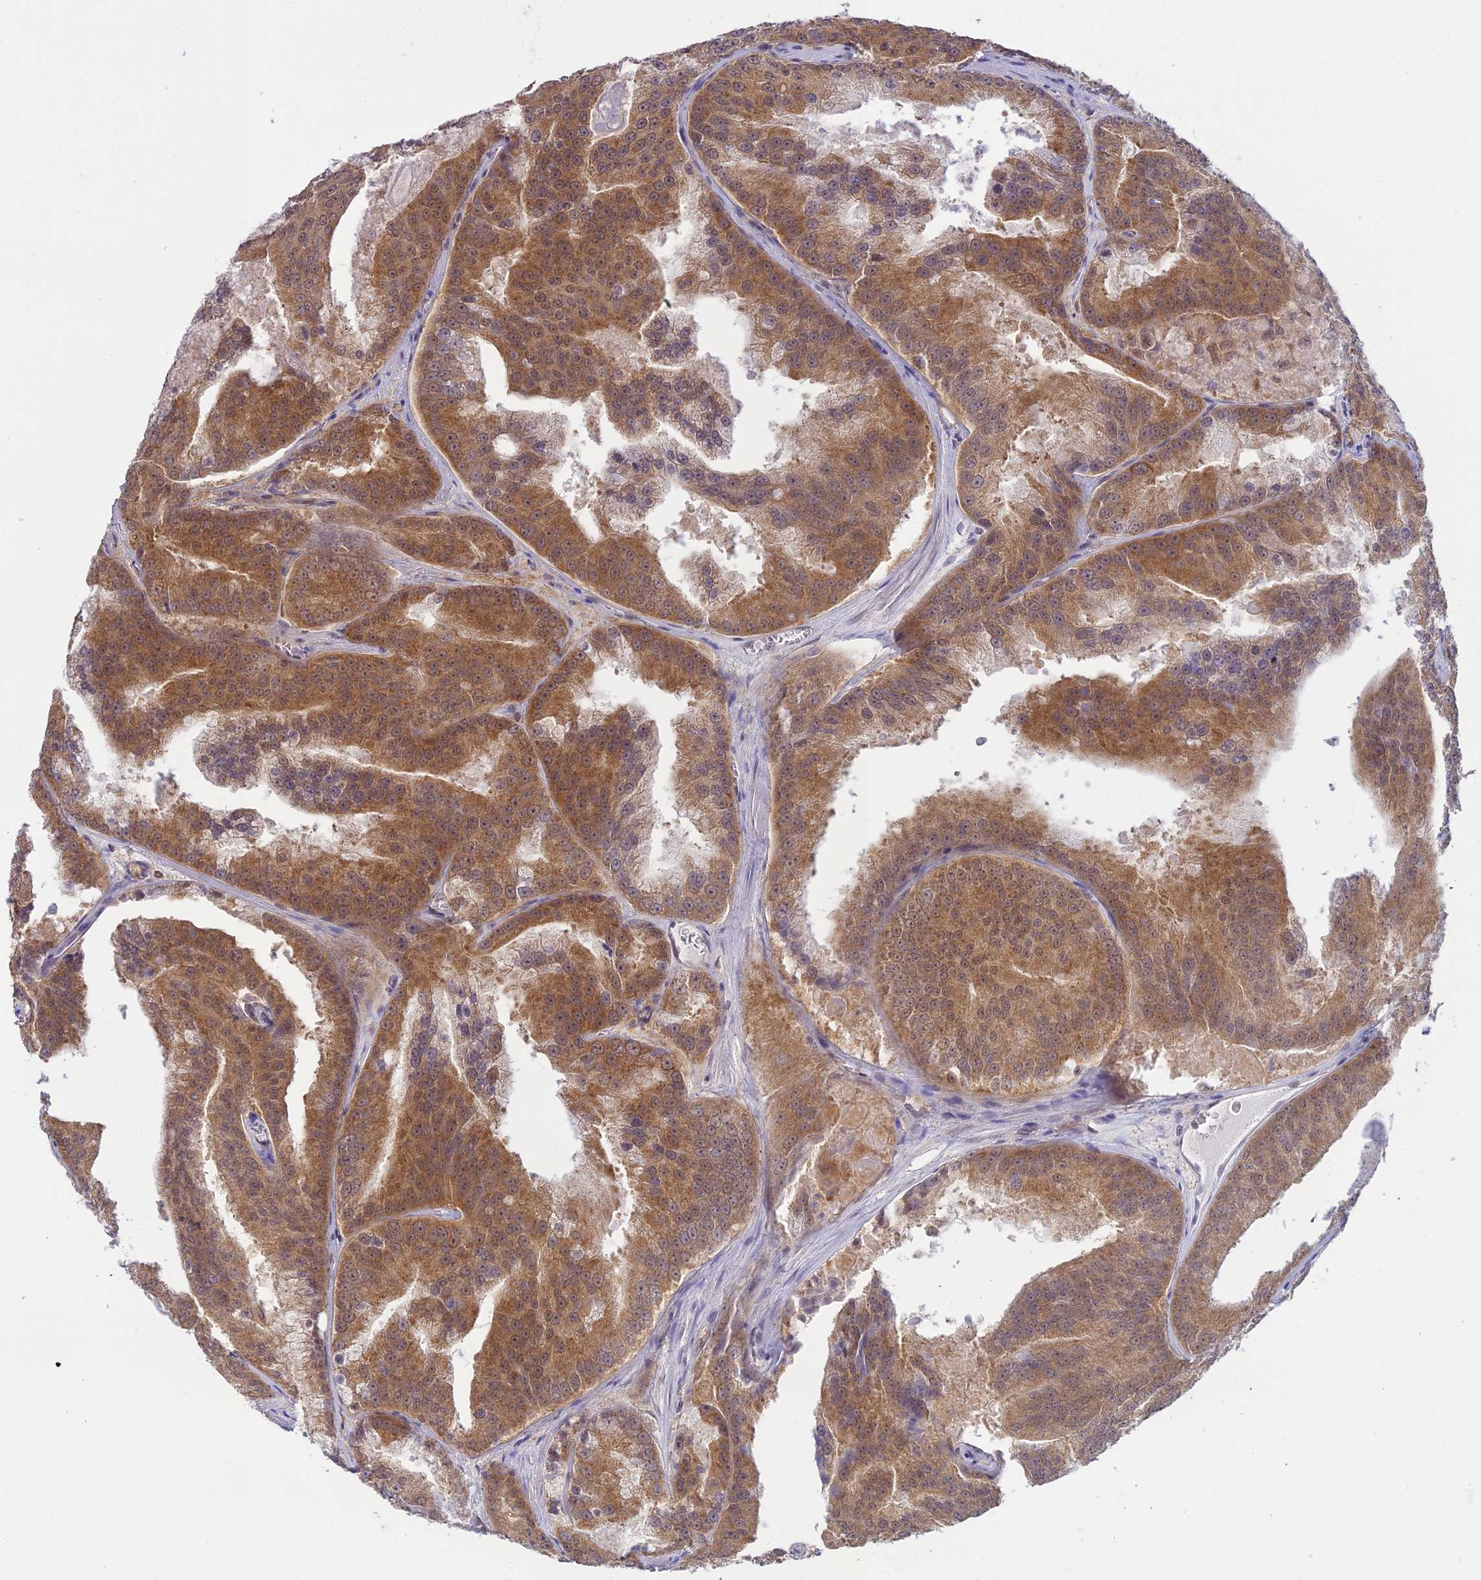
{"staining": {"intensity": "moderate", "quantity": ">75%", "location": "cytoplasmic/membranous,nuclear"}, "tissue": "prostate cancer", "cell_type": "Tumor cells", "image_type": "cancer", "snomed": [{"axis": "morphology", "description": "Adenocarcinoma, High grade"}, {"axis": "topography", "description": "Prostate"}], "caption": "This histopathology image exhibits immunohistochemistry staining of human adenocarcinoma (high-grade) (prostate), with medium moderate cytoplasmic/membranous and nuclear staining in approximately >75% of tumor cells.", "gene": "SKIC8", "patient": {"sex": "male", "age": 61}}